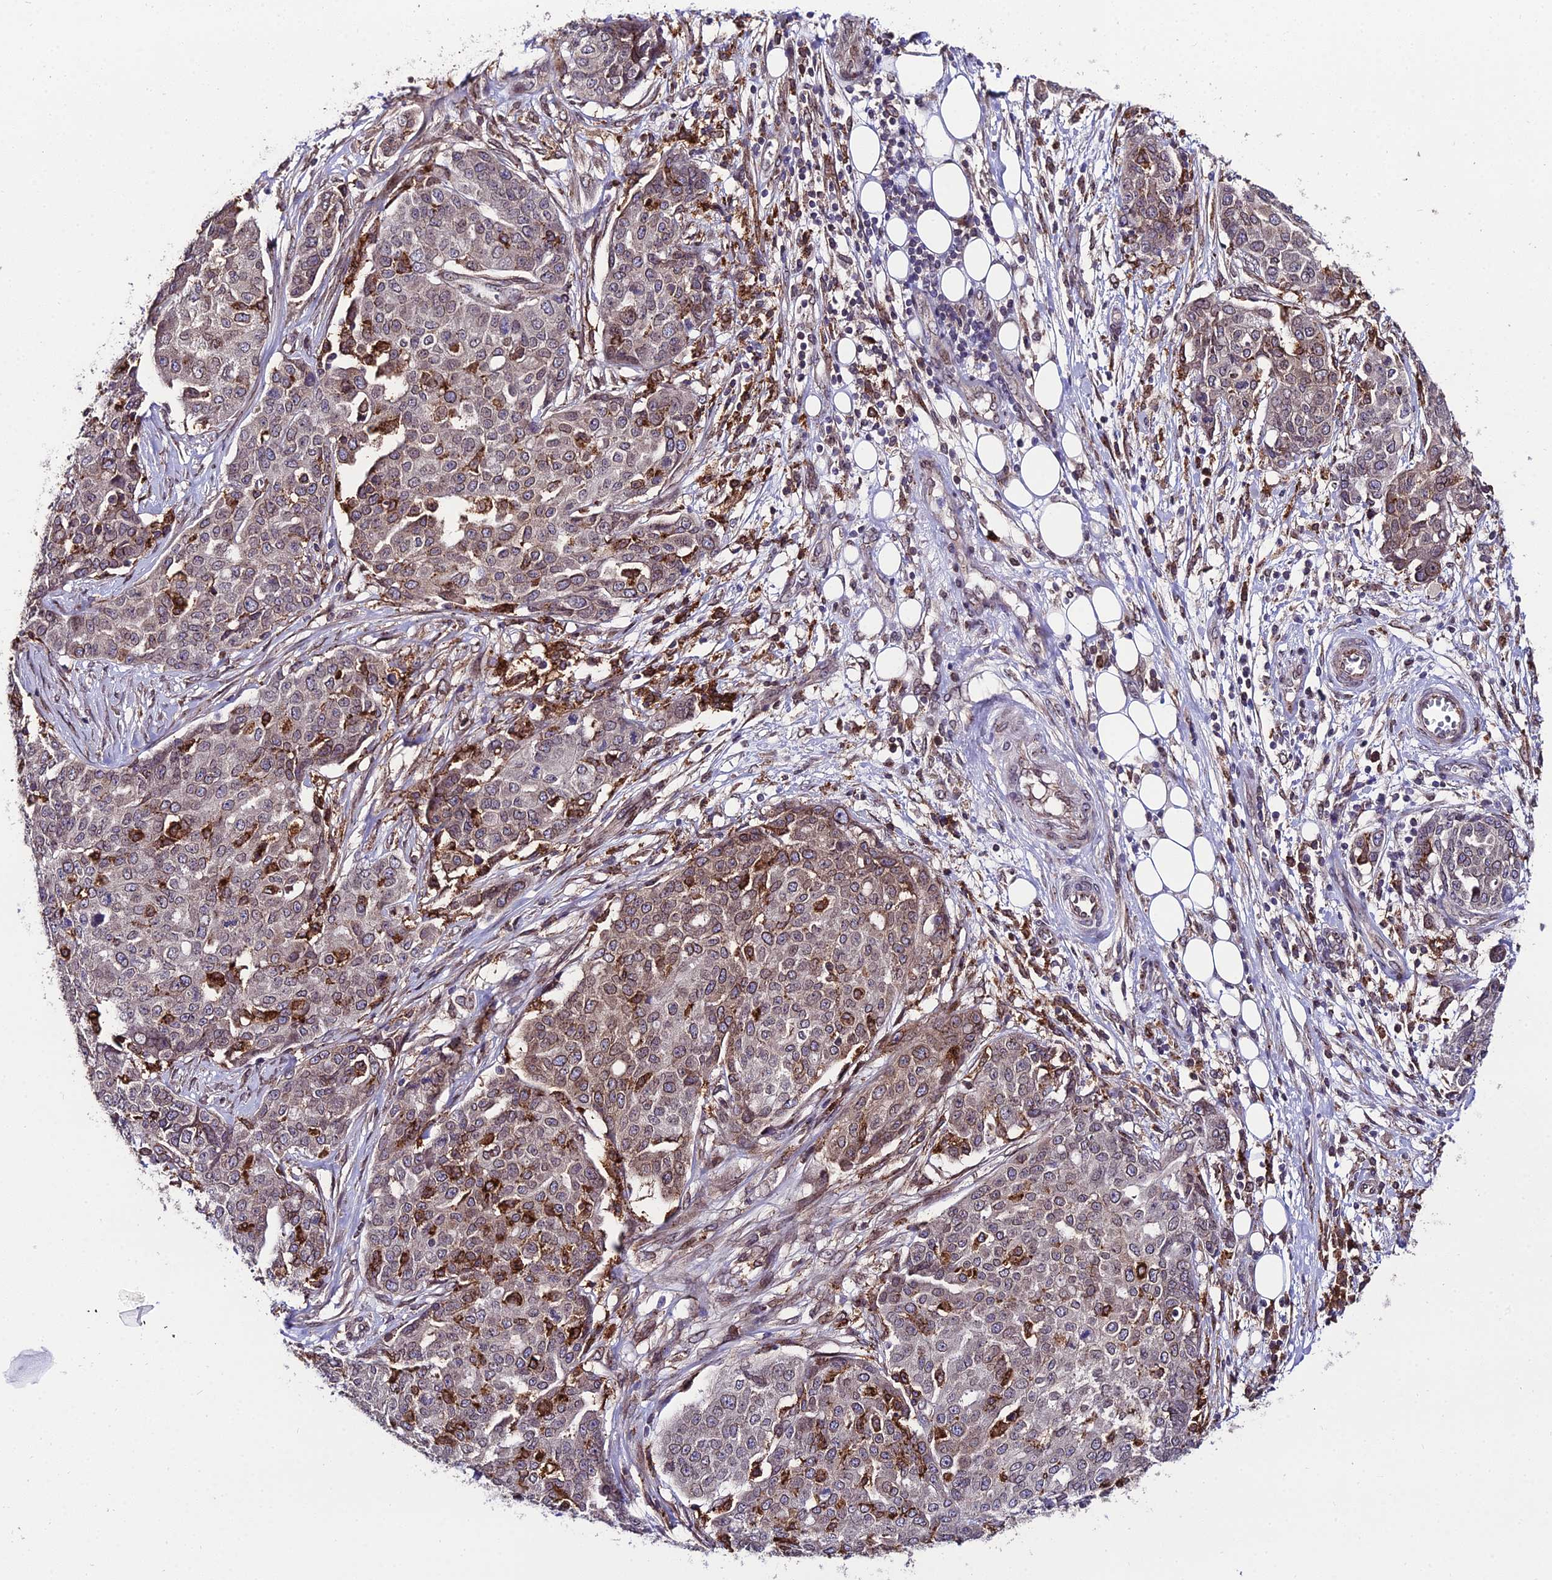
{"staining": {"intensity": "weak", "quantity": "25%-75%", "location": "cytoplasmic/membranous,nuclear"}, "tissue": "ovarian cancer", "cell_type": "Tumor cells", "image_type": "cancer", "snomed": [{"axis": "morphology", "description": "Cystadenocarcinoma, serous, NOS"}, {"axis": "topography", "description": "Soft tissue"}, {"axis": "topography", "description": "Ovary"}], "caption": "A micrograph of human ovarian cancer stained for a protein exhibits weak cytoplasmic/membranous and nuclear brown staining in tumor cells.", "gene": "DDX19A", "patient": {"sex": "female", "age": 57}}